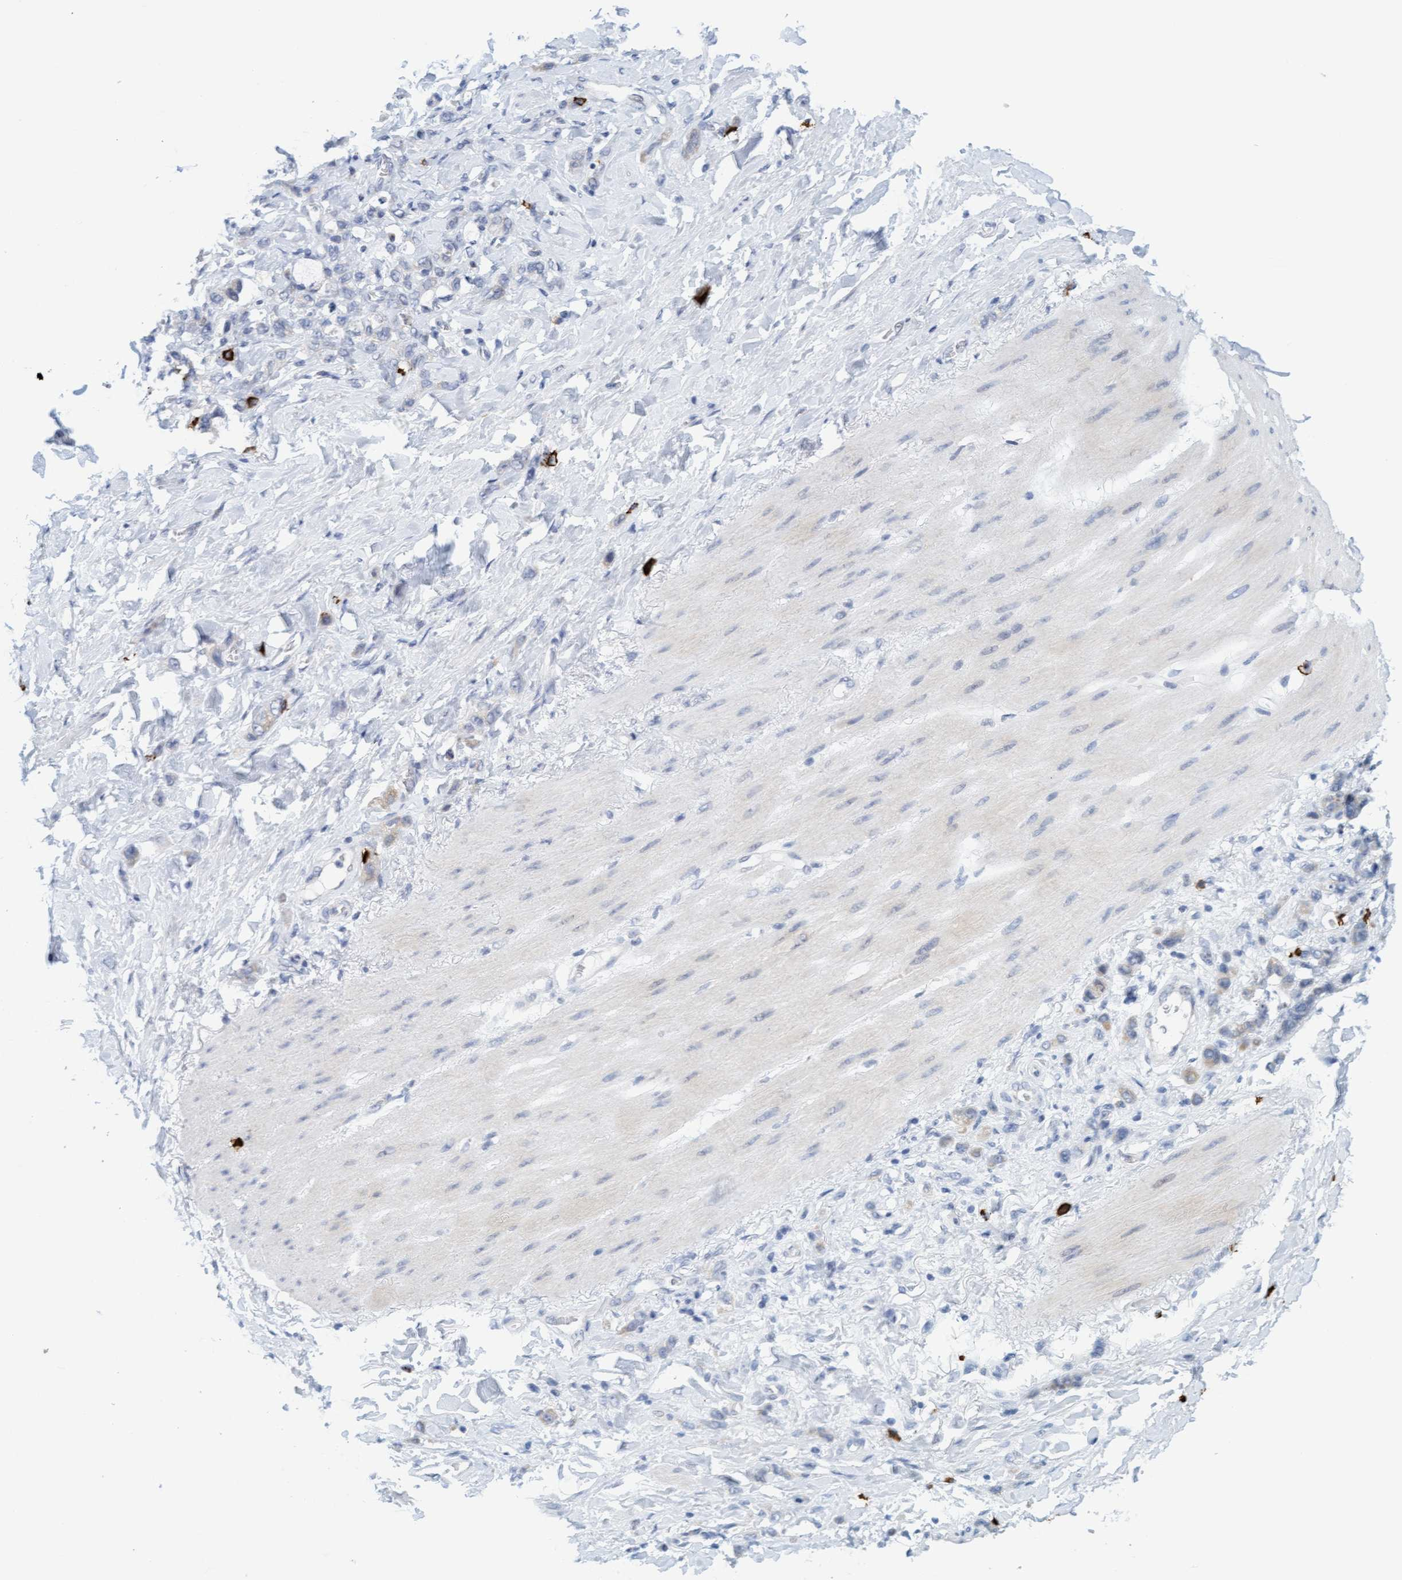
{"staining": {"intensity": "weak", "quantity": "<25%", "location": "cytoplasmic/membranous"}, "tissue": "stomach cancer", "cell_type": "Tumor cells", "image_type": "cancer", "snomed": [{"axis": "morphology", "description": "Normal tissue, NOS"}, {"axis": "morphology", "description": "Adenocarcinoma, NOS"}, {"axis": "topography", "description": "Stomach"}], "caption": "Photomicrograph shows no protein expression in tumor cells of adenocarcinoma (stomach) tissue.", "gene": "CPA3", "patient": {"sex": "male", "age": 82}}